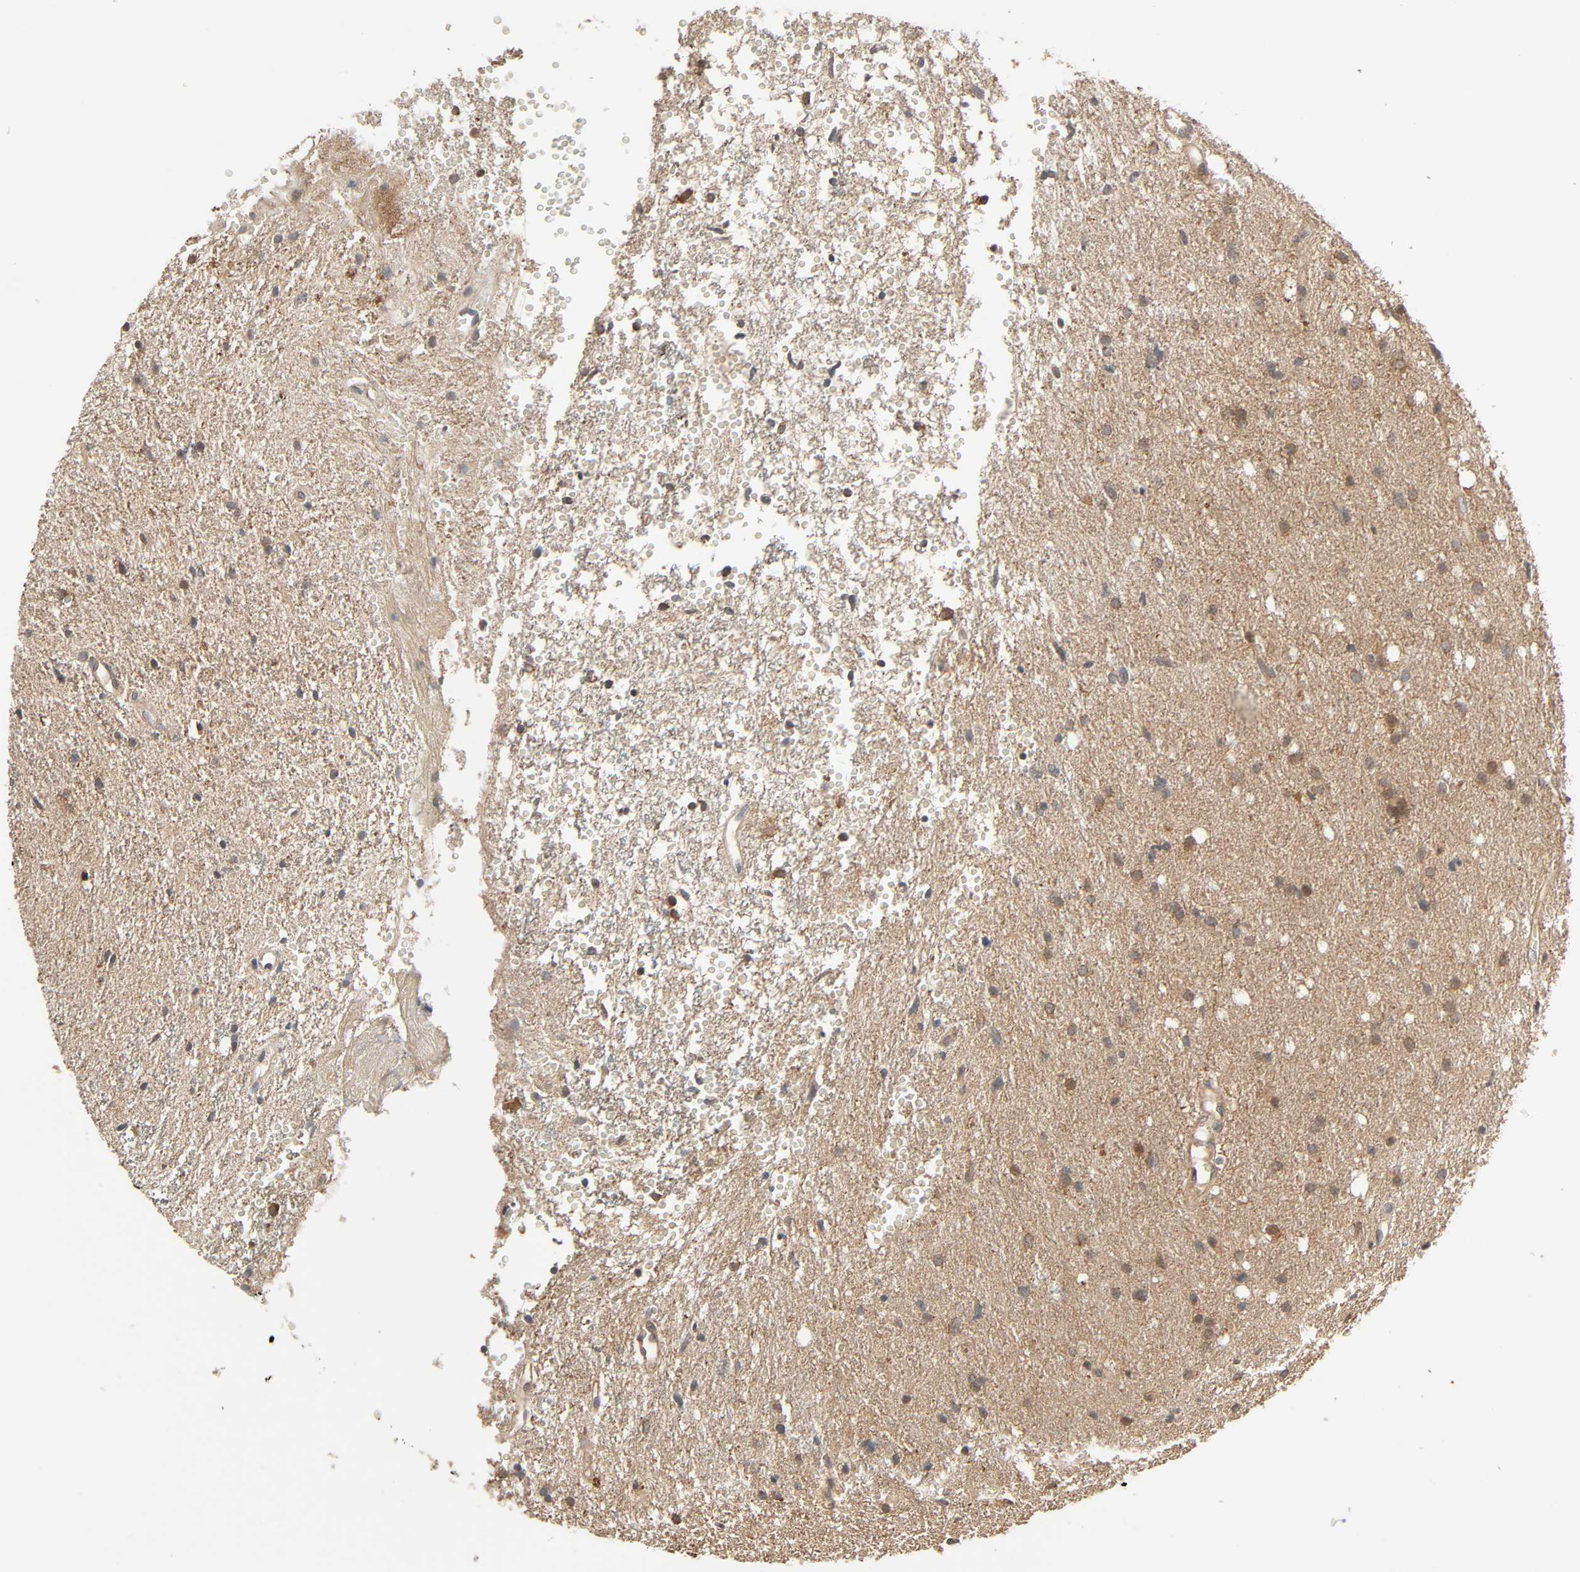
{"staining": {"intensity": "moderate", "quantity": ">75%", "location": "cytoplasmic/membranous"}, "tissue": "glioma", "cell_type": "Tumor cells", "image_type": "cancer", "snomed": [{"axis": "morphology", "description": "Glioma, malignant, High grade"}, {"axis": "topography", "description": "Brain"}], "caption": "This is a micrograph of immunohistochemistry (IHC) staining of malignant glioma (high-grade), which shows moderate staining in the cytoplasmic/membranous of tumor cells.", "gene": "PPP2R1B", "patient": {"sex": "female", "age": 59}}